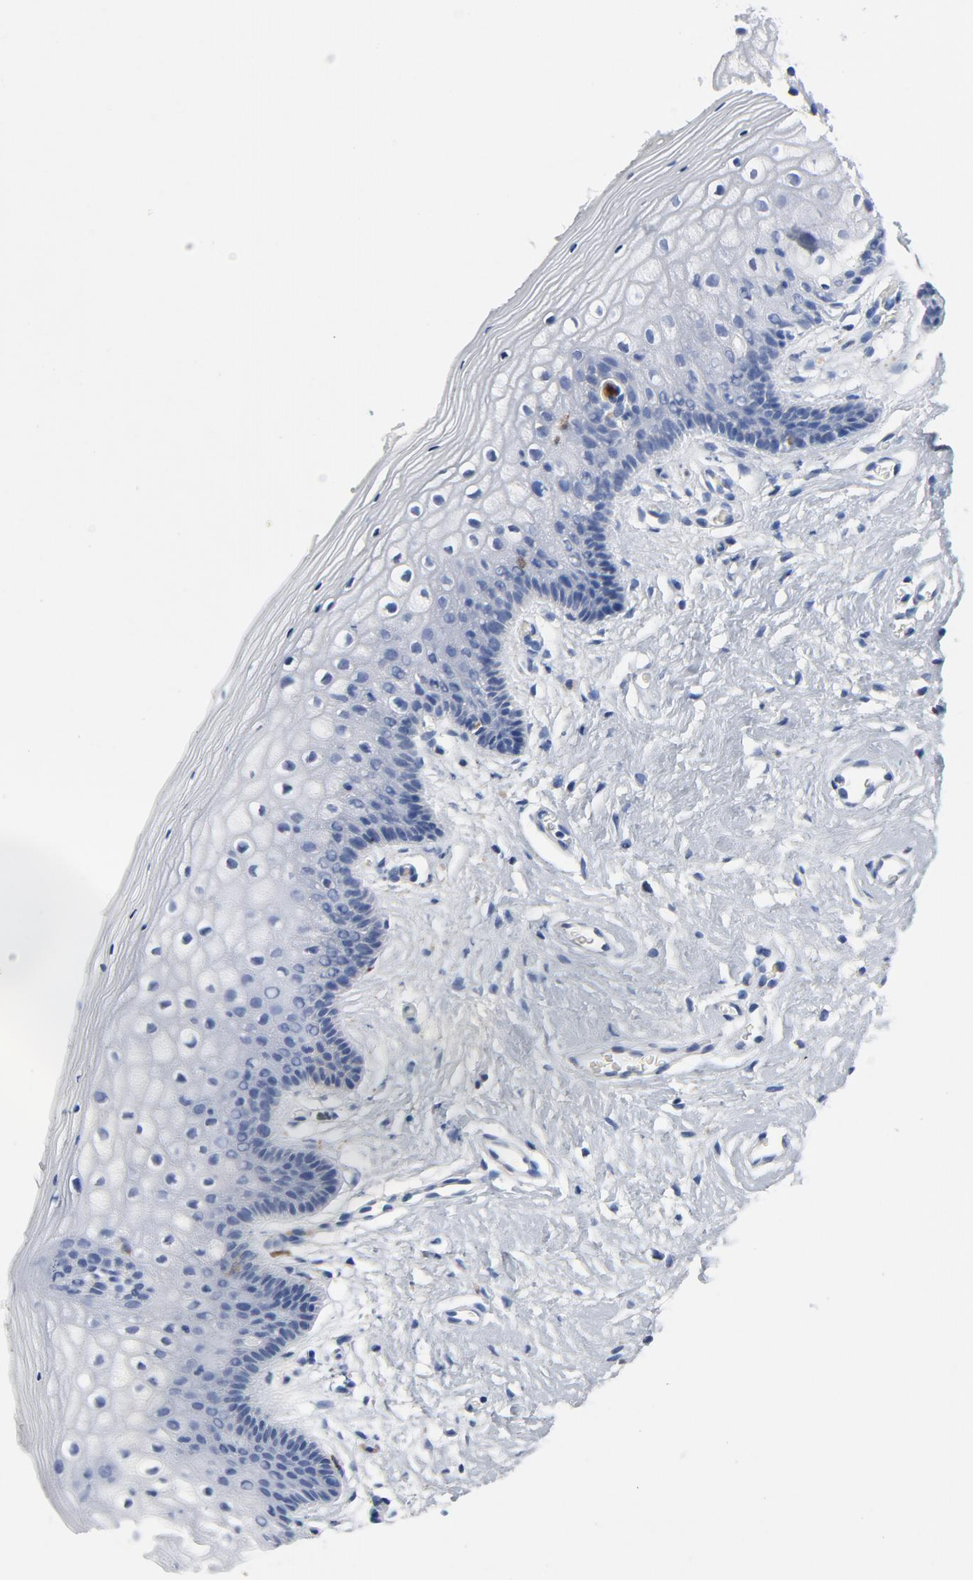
{"staining": {"intensity": "negative", "quantity": "none", "location": "none"}, "tissue": "vagina", "cell_type": "Squamous epithelial cells", "image_type": "normal", "snomed": [{"axis": "morphology", "description": "Normal tissue, NOS"}, {"axis": "topography", "description": "Vagina"}], "caption": "Histopathology image shows no significant protein positivity in squamous epithelial cells of normal vagina.", "gene": "NCF1", "patient": {"sex": "female", "age": 46}}